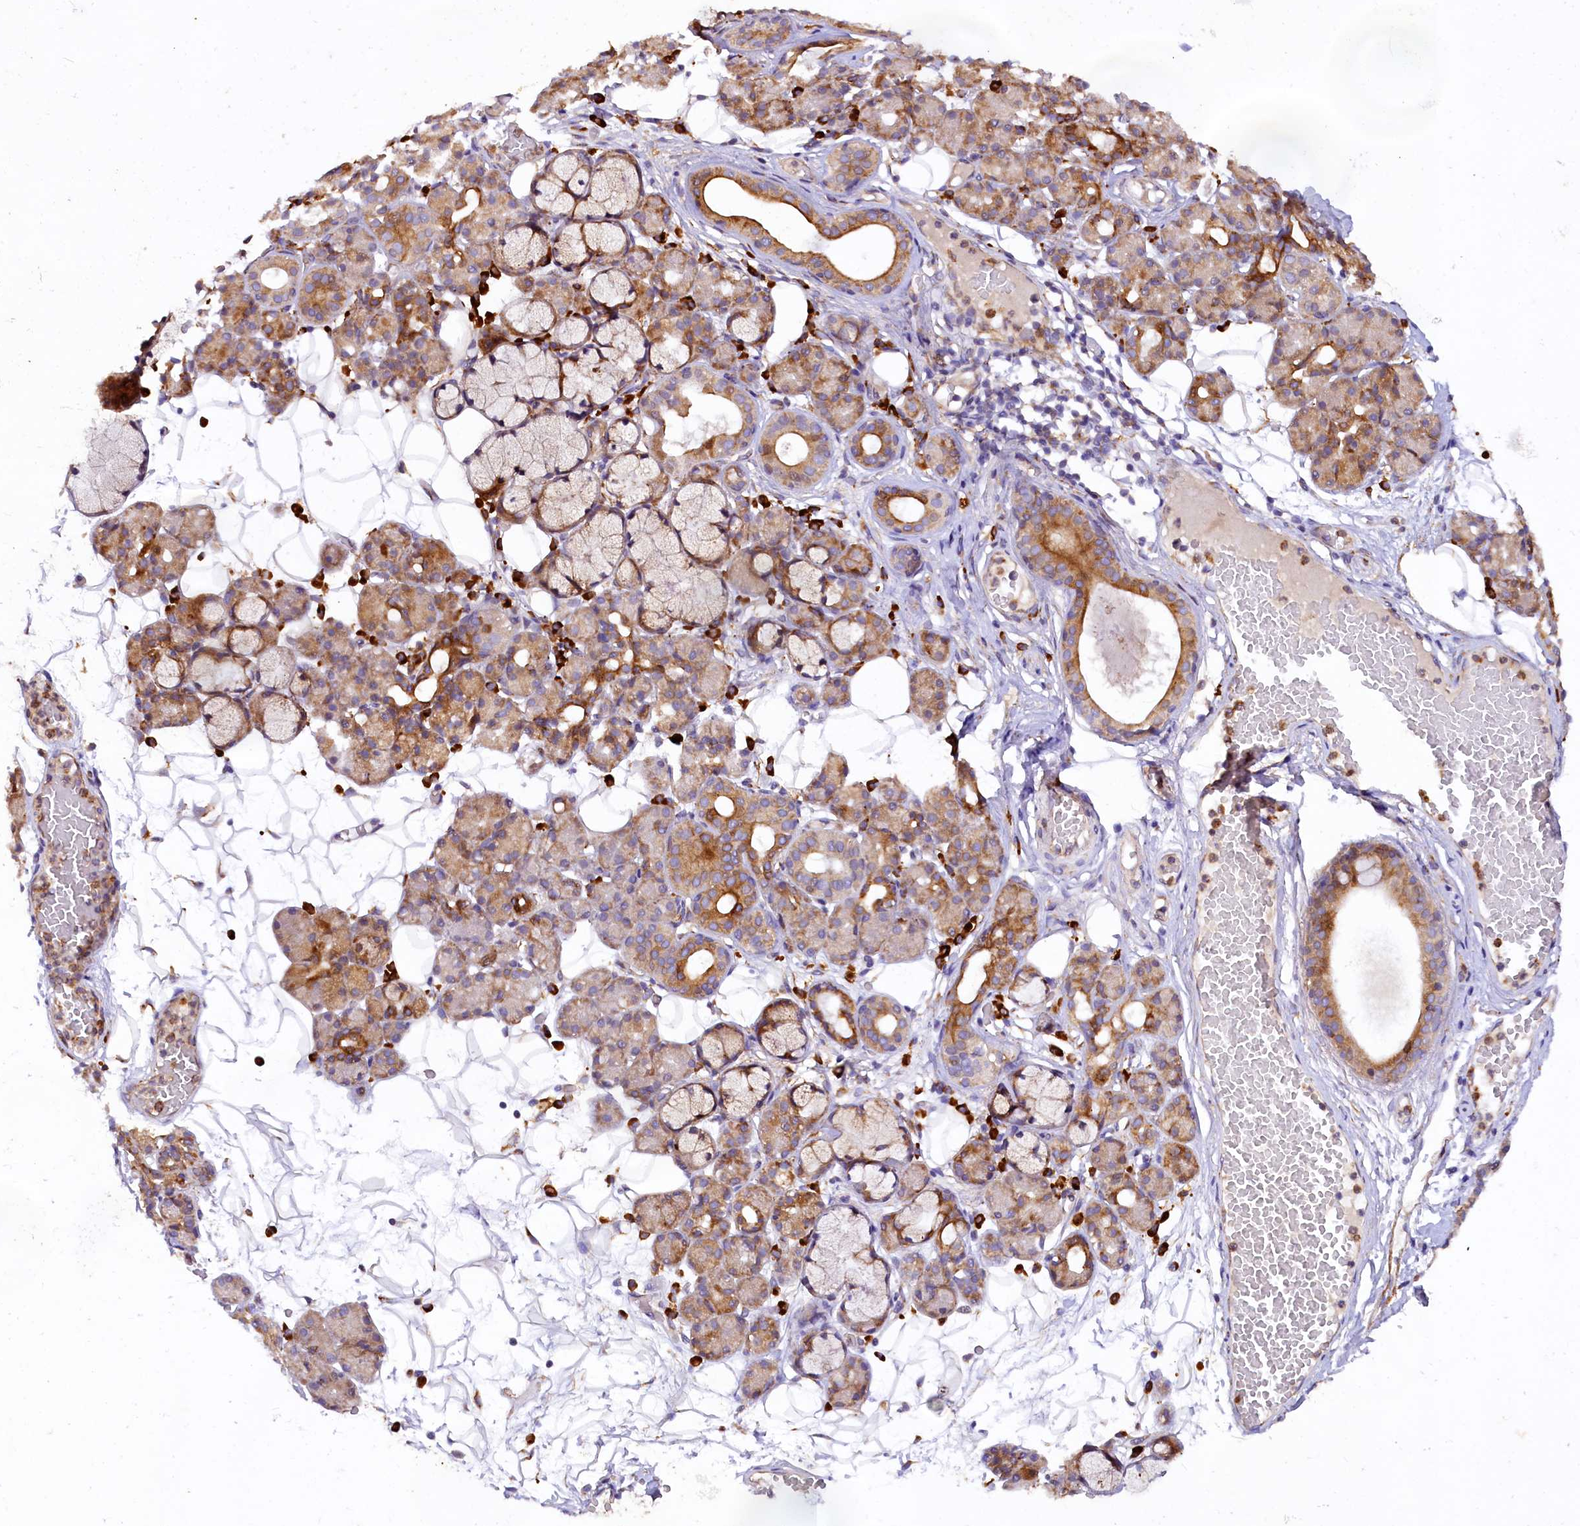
{"staining": {"intensity": "moderate", "quantity": "25%-75%", "location": "cytoplasmic/membranous"}, "tissue": "salivary gland", "cell_type": "Glandular cells", "image_type": "normal", "snomed": [{"axis": "morphology", "description": "Normal tissue, NOS"}, {"axis": "topography", "description": "Salivary gland"}], "caption": "Unremarkable salivary gland shows moderate cytoplasmic/membranous positivity in about 25%-75% of glandular cells (DAB IHC with brightfield microscopy, high magnification)..", "gene": "SSC5D", "patient": {"sex": "male", "age": 63}}